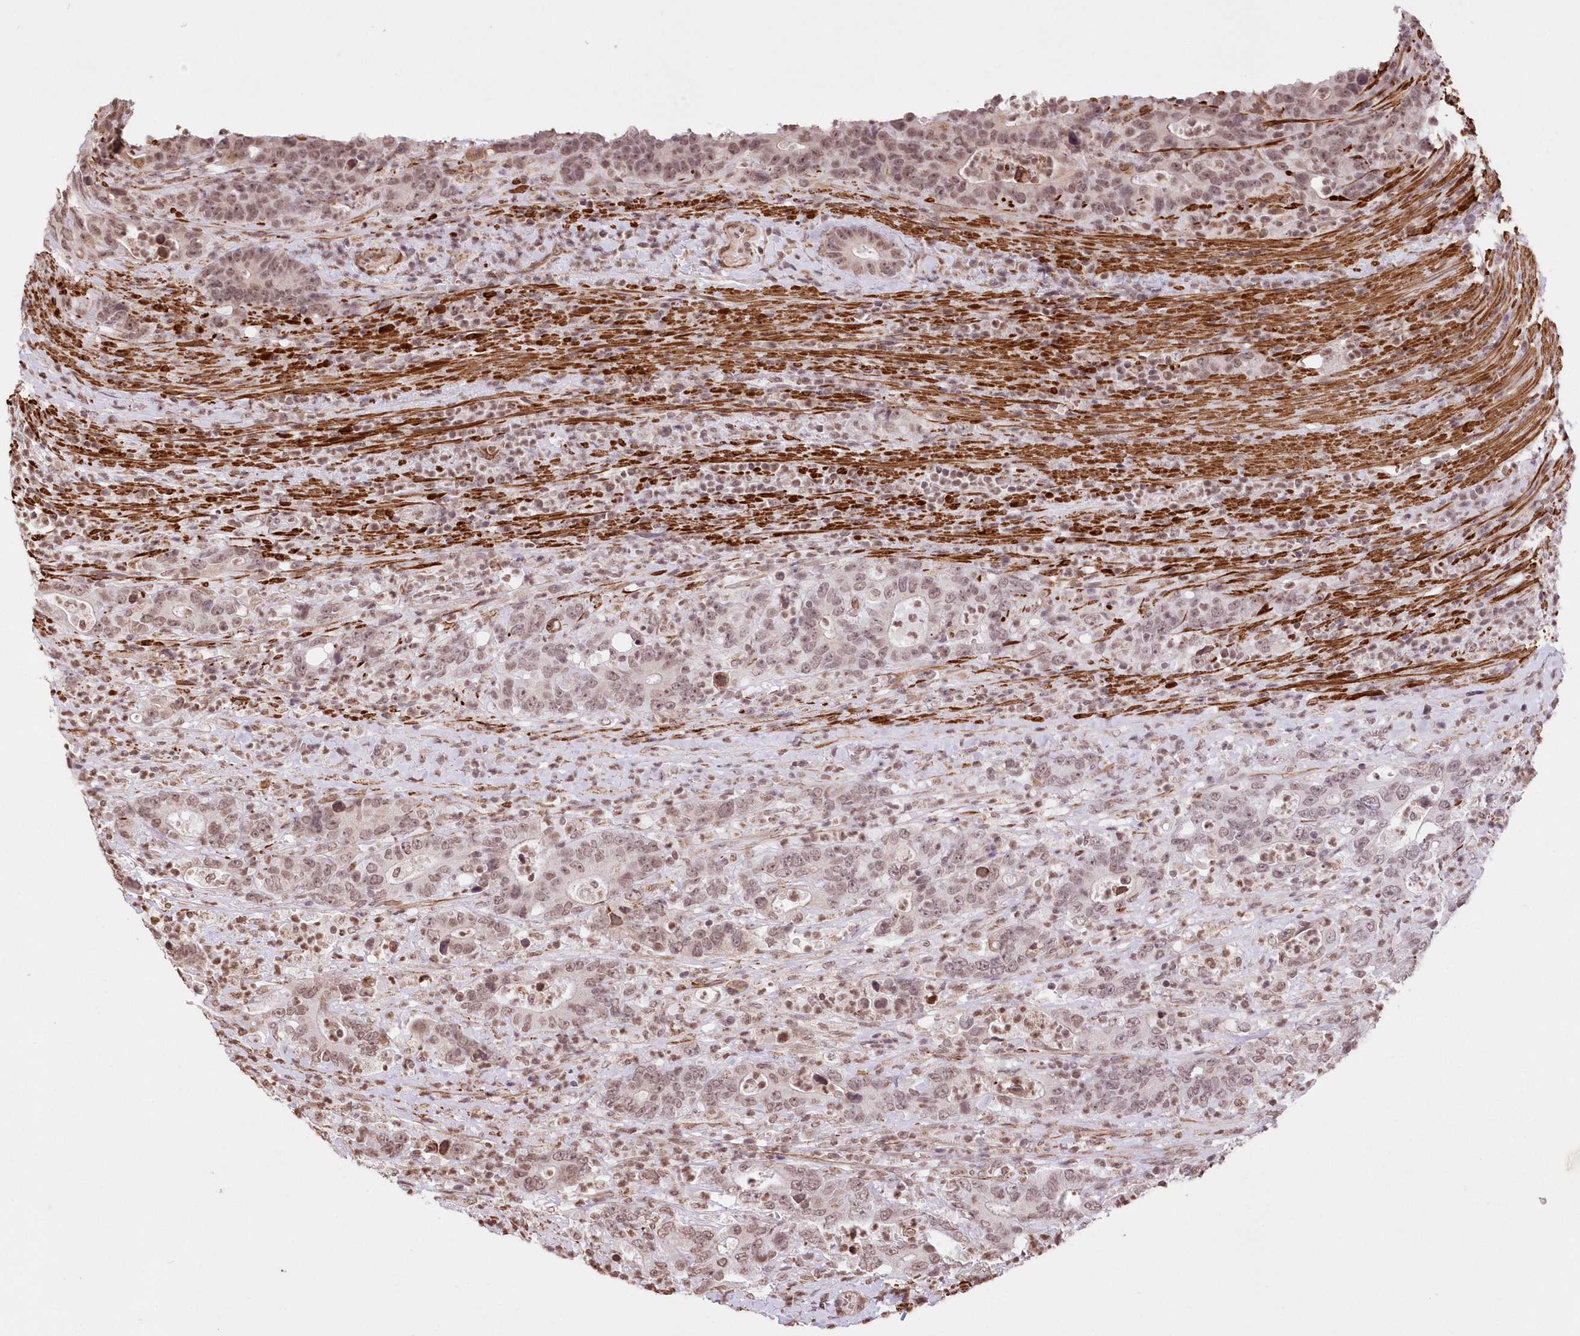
{"staining": {"intensity": "moderate", "quantity": "25%-75%", "location": "cytoplasmic/membranous"}, "tissue": "colorectal cancer", "cell_type": "Tumor cells", "image_type": "cancer", "snomed": [{"axis": "morphology", "description": "Adenocarcinoma, NOS"}, {"axis": "topography", "description": "Colon"}], "caption": "The image exhibits staining of adenocarcinoma (colorectal), revealing moderate cytoplasmic/membranous protein staining (brown color) within tumor cells.", "gene": "RBM27", "patient": {"sex": "female", "age": 75}}